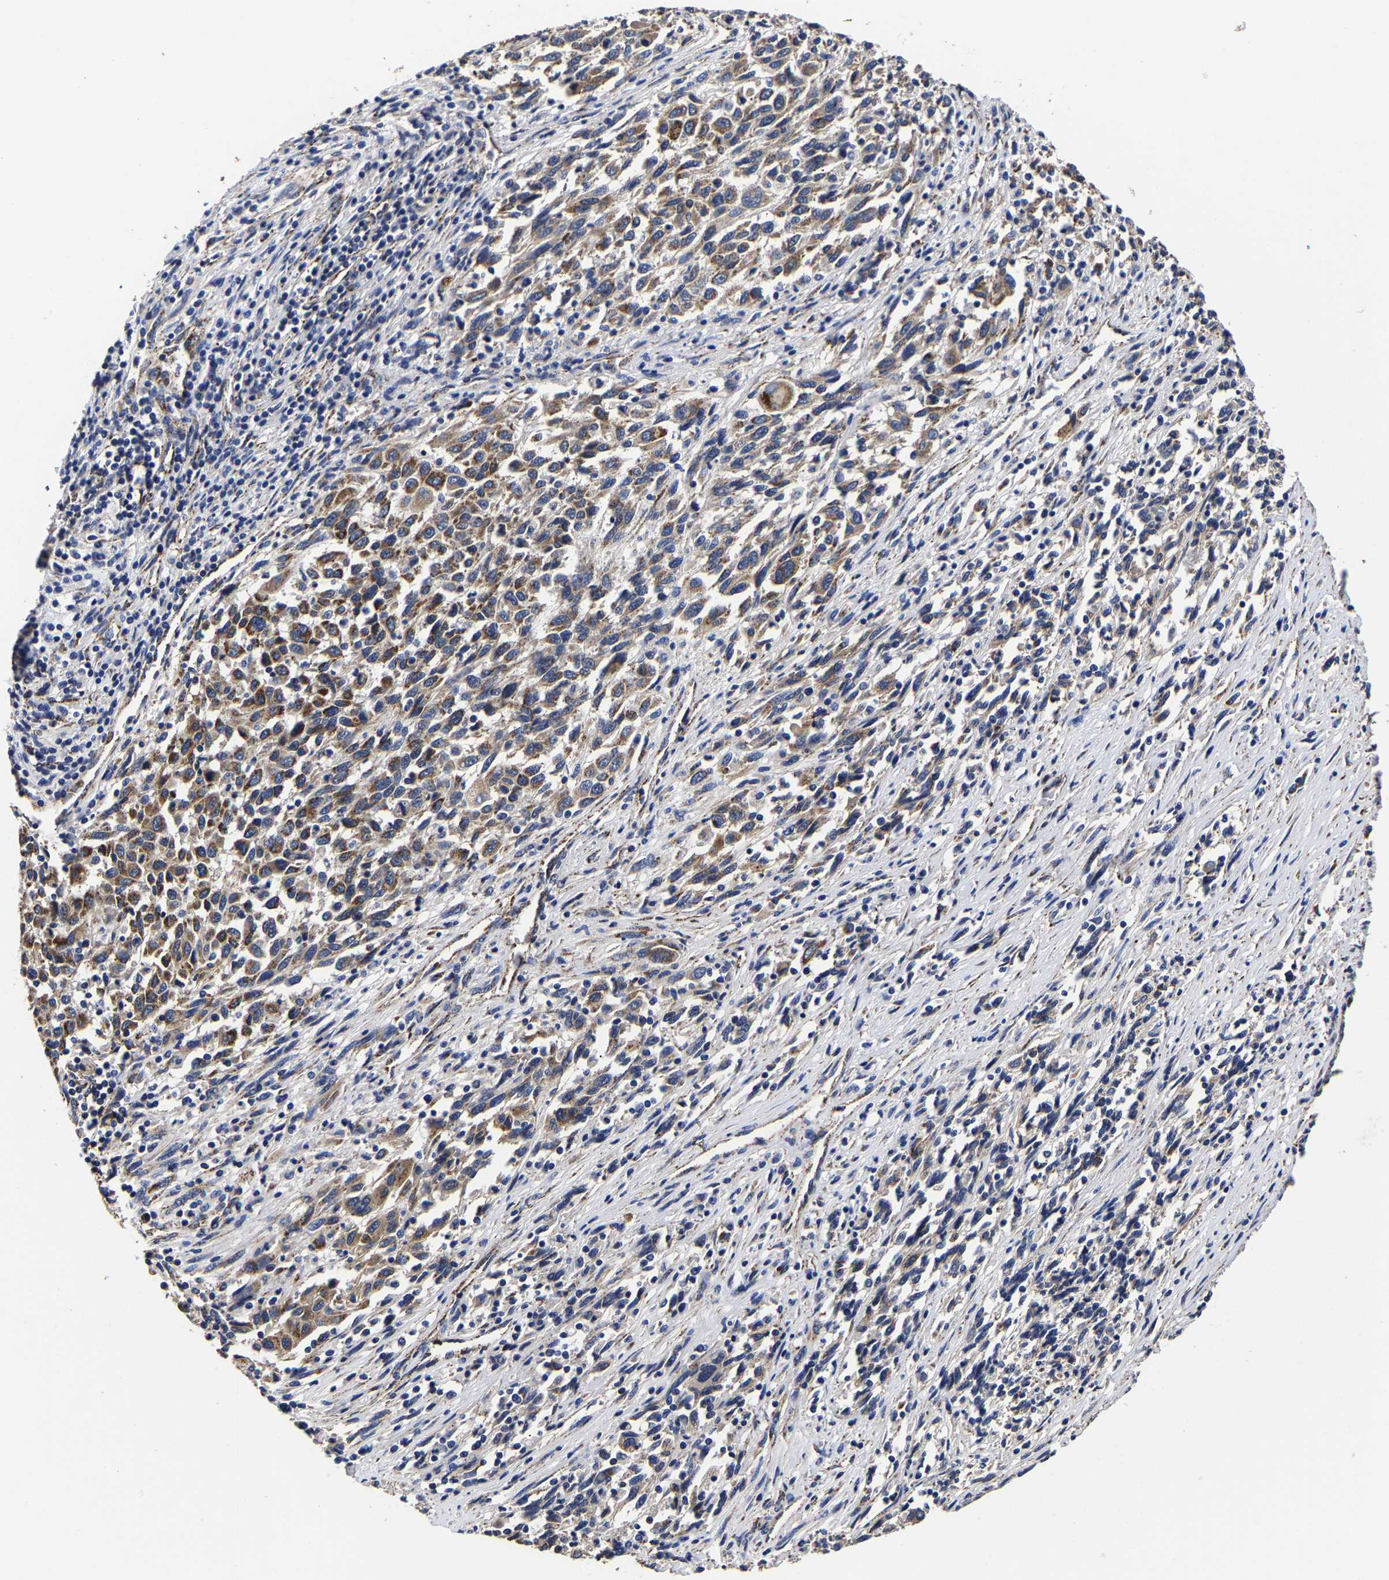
{"staining": {"intensity": "moderate", "quantity": ">75%", "location": "cytoplasmic/membranous"}, "tissue": "melanoma", "cell_type": "Tumor cells", "image_type": "cancer", "snomed": [{"axis": "morphology", "description": "Malignant melanoma, Metastatic site"}, {"axis": "topography", "description": "Lymph node"}], "caption": "Tumor cells exhibit moderate cytoplasmic/membranous positivity in approximately >75% of cells in malignant melanoma (metastatic site). (DAB (3,3'-diaminobenzidine) IHC with brightfield microscopy, high magnification).", "gene": "AASS", "patient": {"sex": "male", "age": 61}}